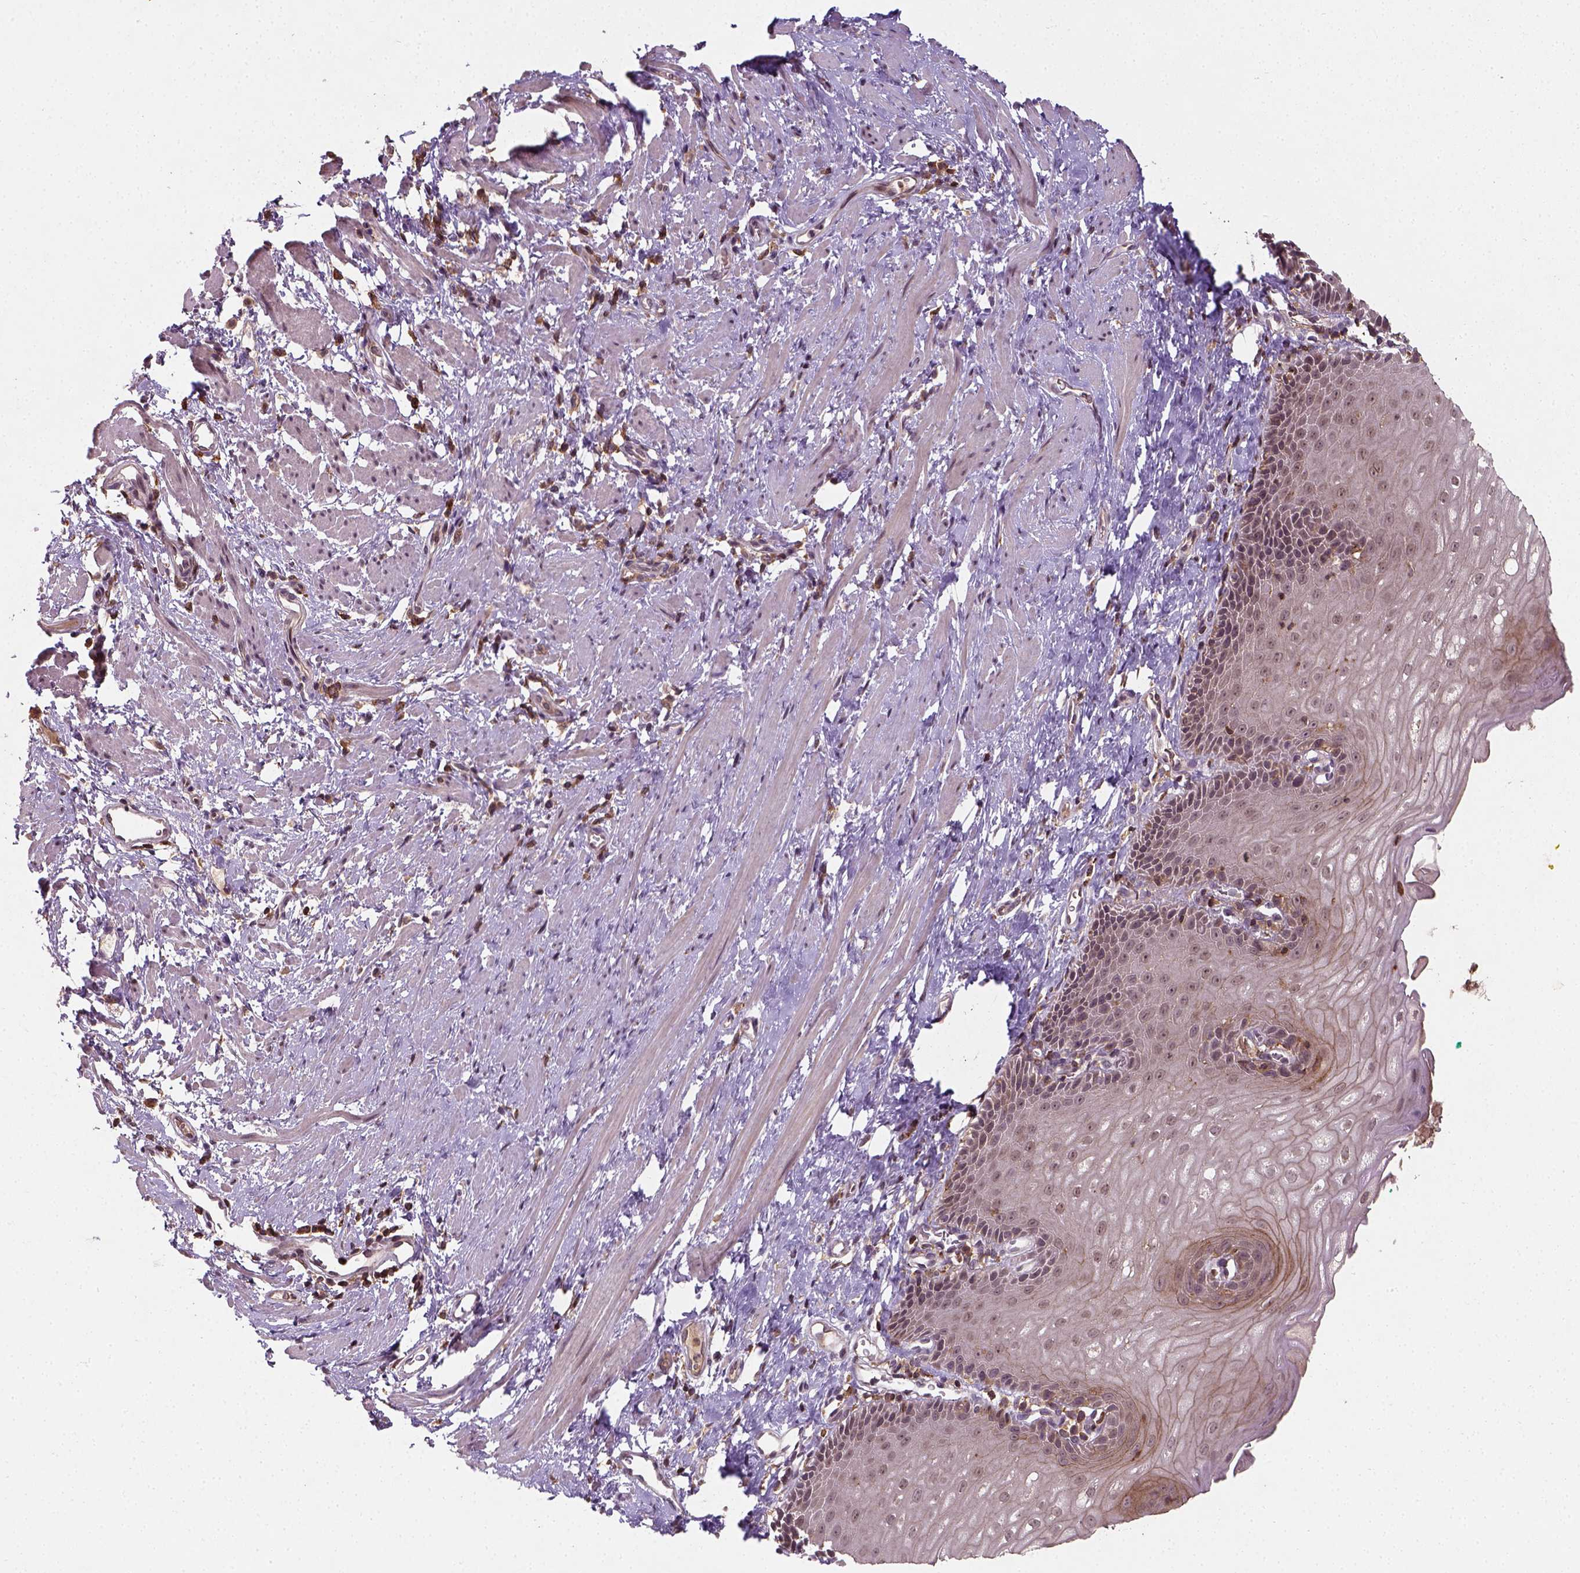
{"staining": {"intensity": "weak", "quantity": "<25%", "location": "cytoplasmic/membranous"}, "tissue": "esophagus", "cell_type": "Squamous epithelial cells", "image_type": "normal", "snomed": [{"axis": "morphology", "description": "Normal tissue, NOS"}, {"axis": "topography", "description": "Esophagus"}], "caption": "Image shows no significant protein positivity in squamous epithelial cells of benign esophagus.", "gene": "CAMKK1", "patient": {"sex": "male", "age": 64}}